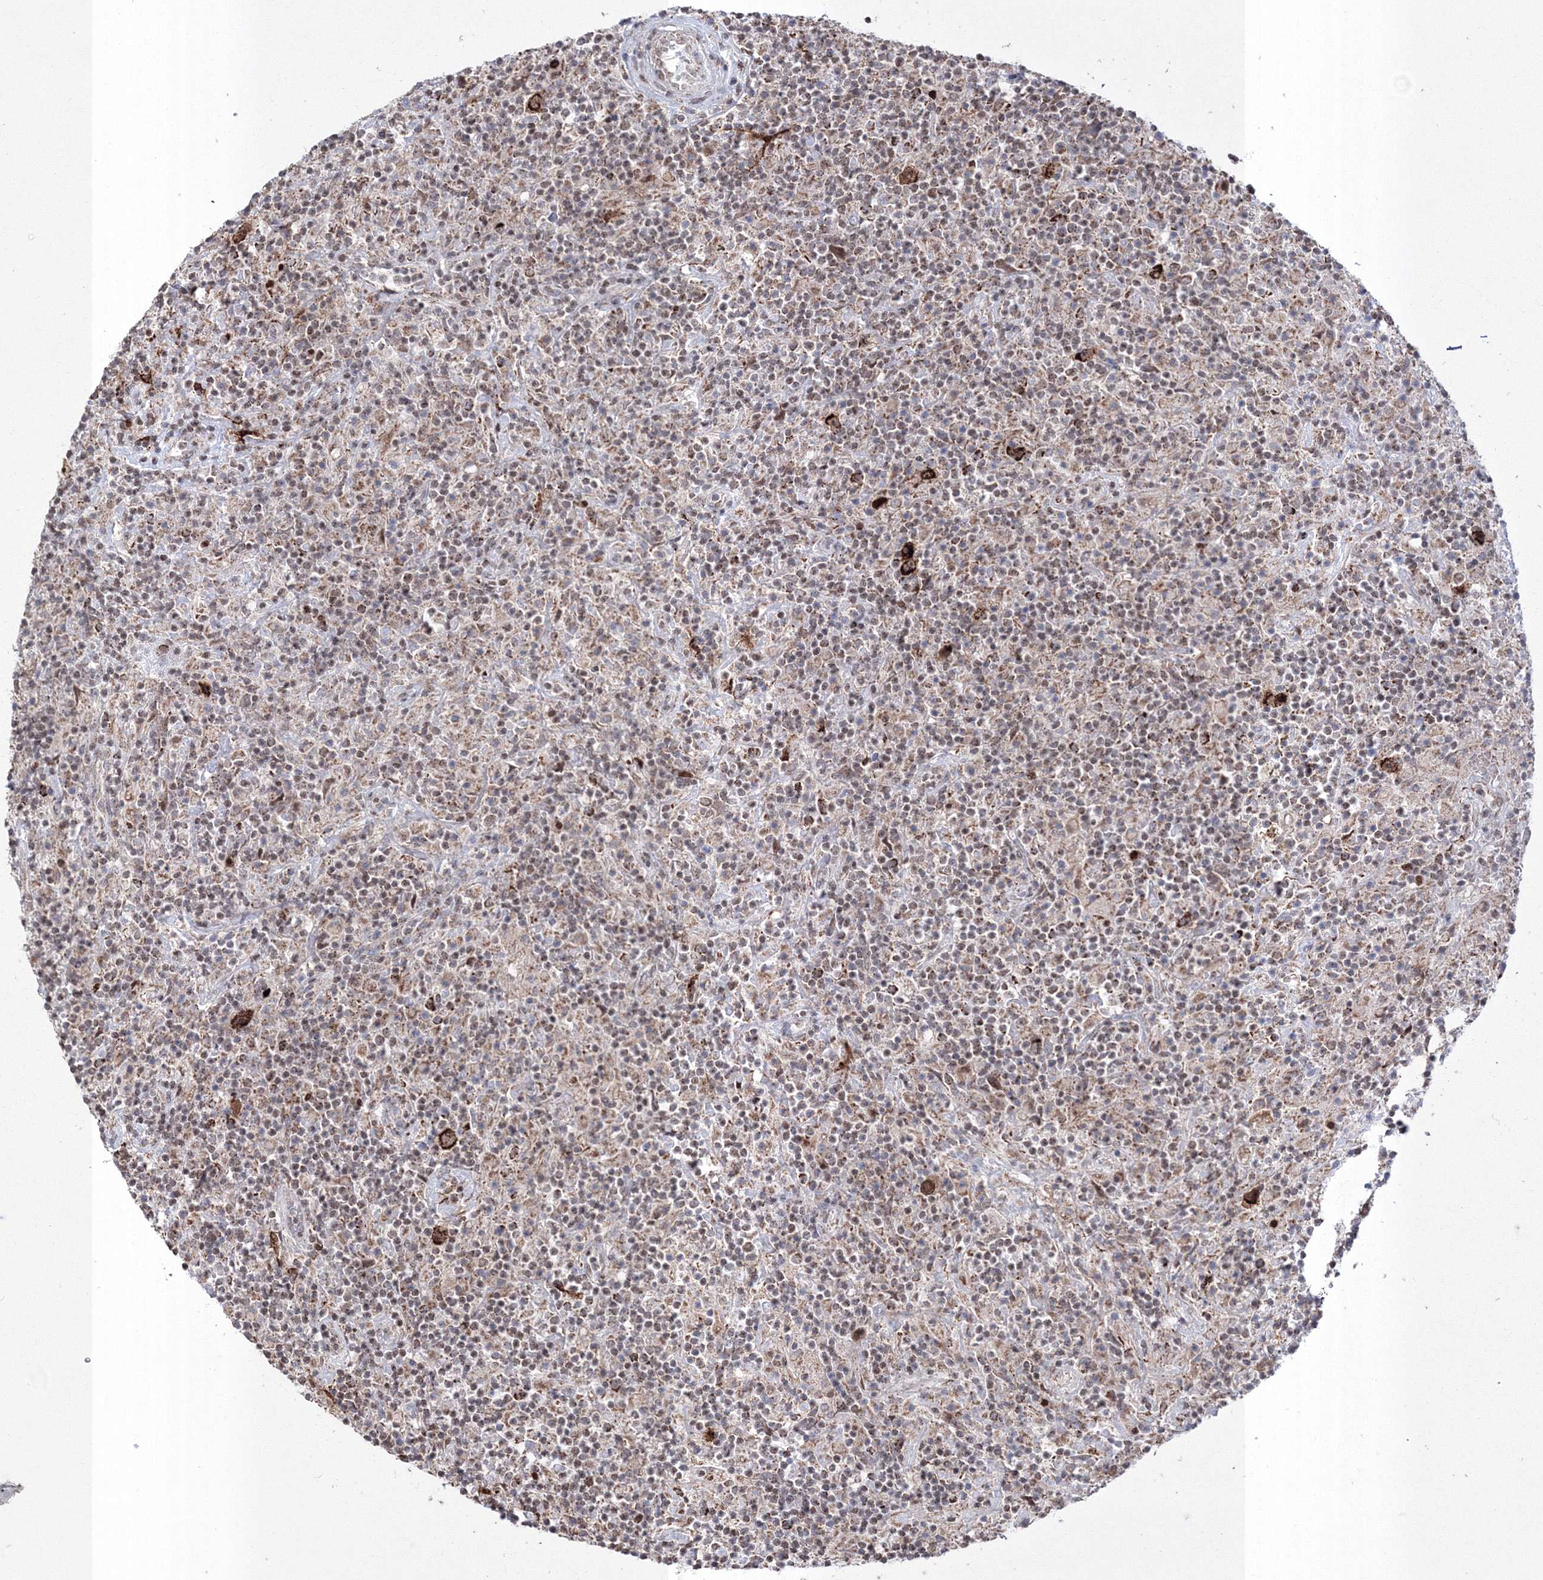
{"staining": {"intensity": "strong", "quantity": ">75%", "location": "cytoplasmic/membranous"}, "tissue": "lymphoma", "cell_type": "Tumor cells", "image_type": "cancer", "snomed": [{"axis": "morphology", "description": "Hodgkin's disease, NOS"}, {"axis": "topography", "description": "Lymph node"}], "caption": "Tumor cells show strong cytoplasmic/membranous staining in approximately >75% of cells in Hodgkin's disease.", "gene": "GRSF1", "patient": {"sex": "male", "age": 70}}